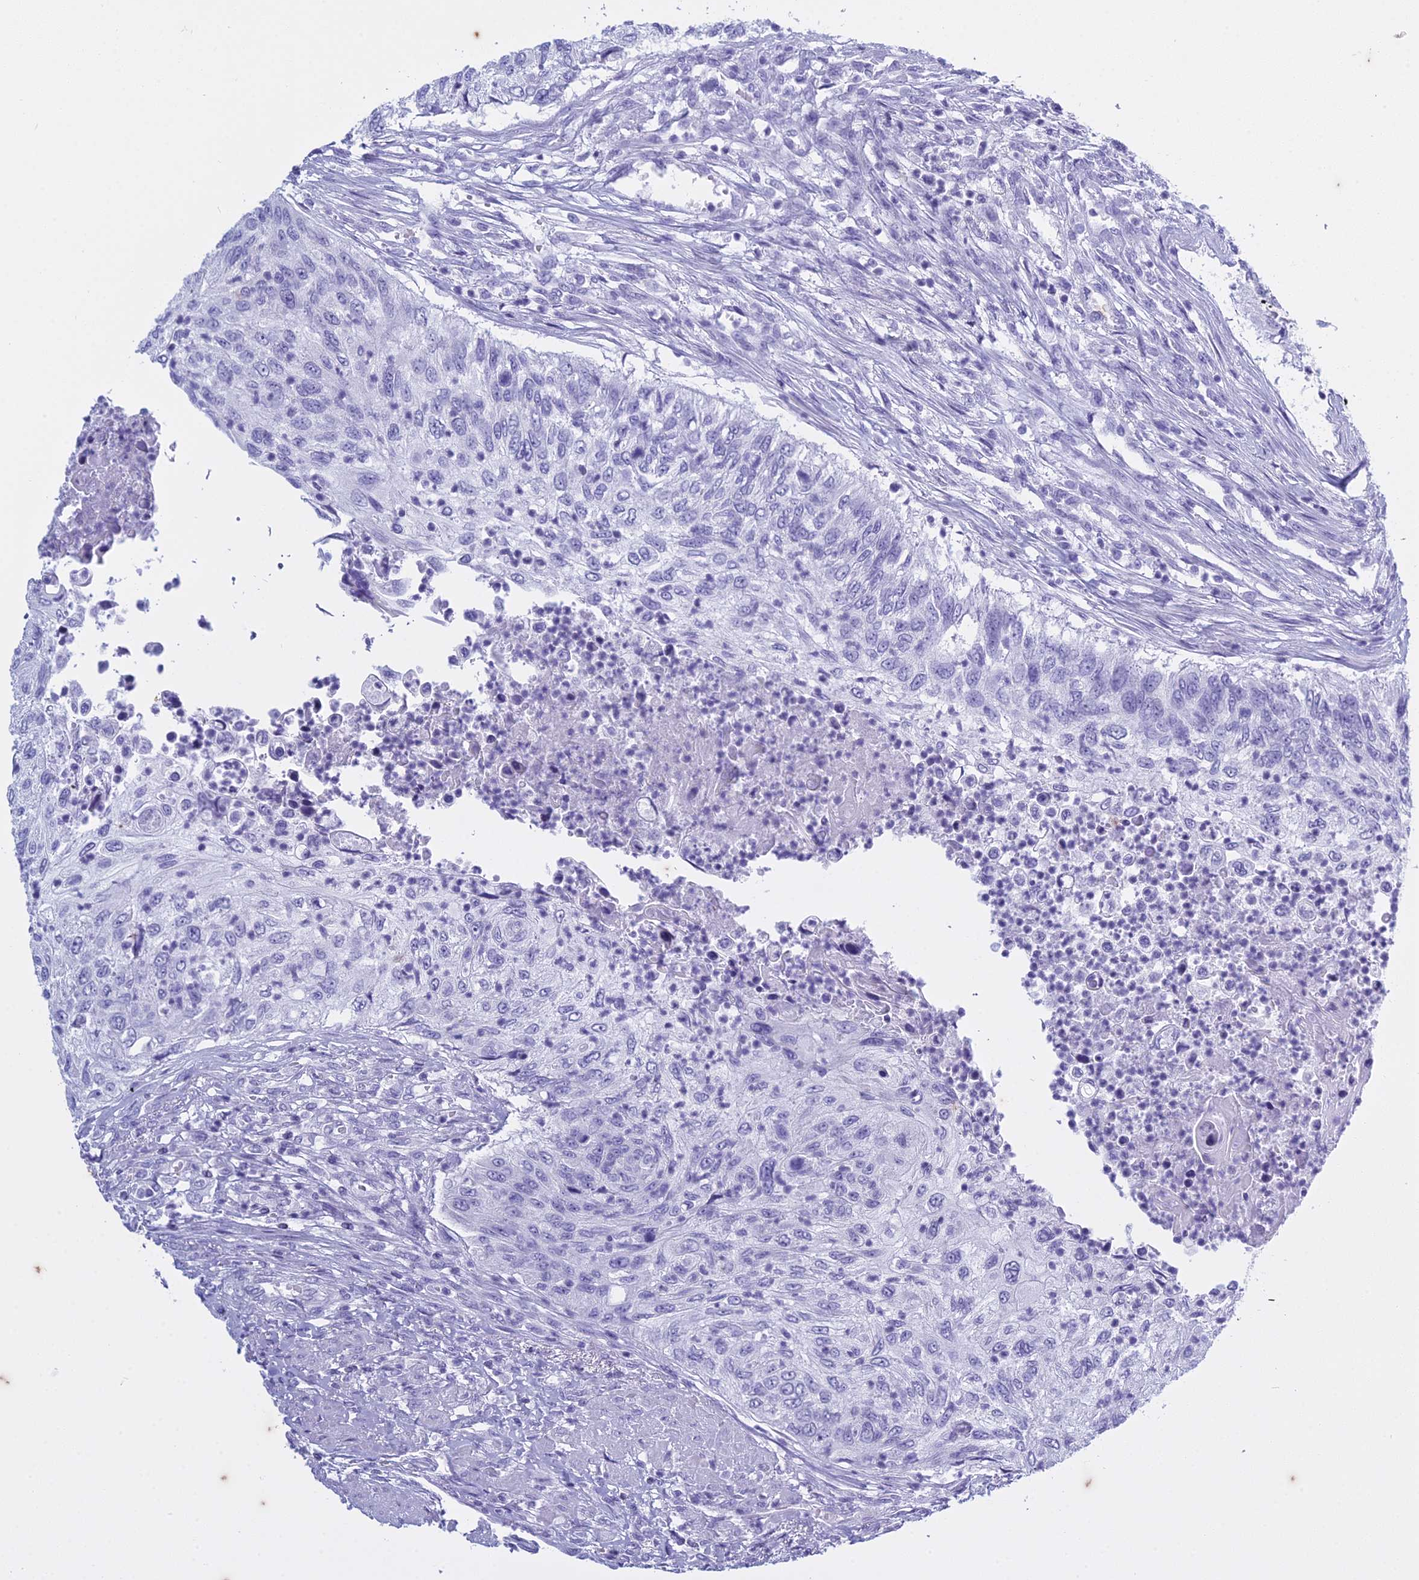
{"staining": {"intensity": "negative", "quantity": "none", "location": "none"}, "tissue": "urothelial cancer", "cell_type": "Tumor cells", "image_type": "cancer", "snomed": [{"axis": "morphology", "description": "Urothelial carcinoma, High grade"}, {"axis": "topography", "description": "Urinary bladder"}], "caption": "Immunohistochemical staining of high-grade urothelial carcinoma shows no significant positivity in tumor cells.", "gene": "HMGB4", "patient": {"sex": "female", "age": 60}}